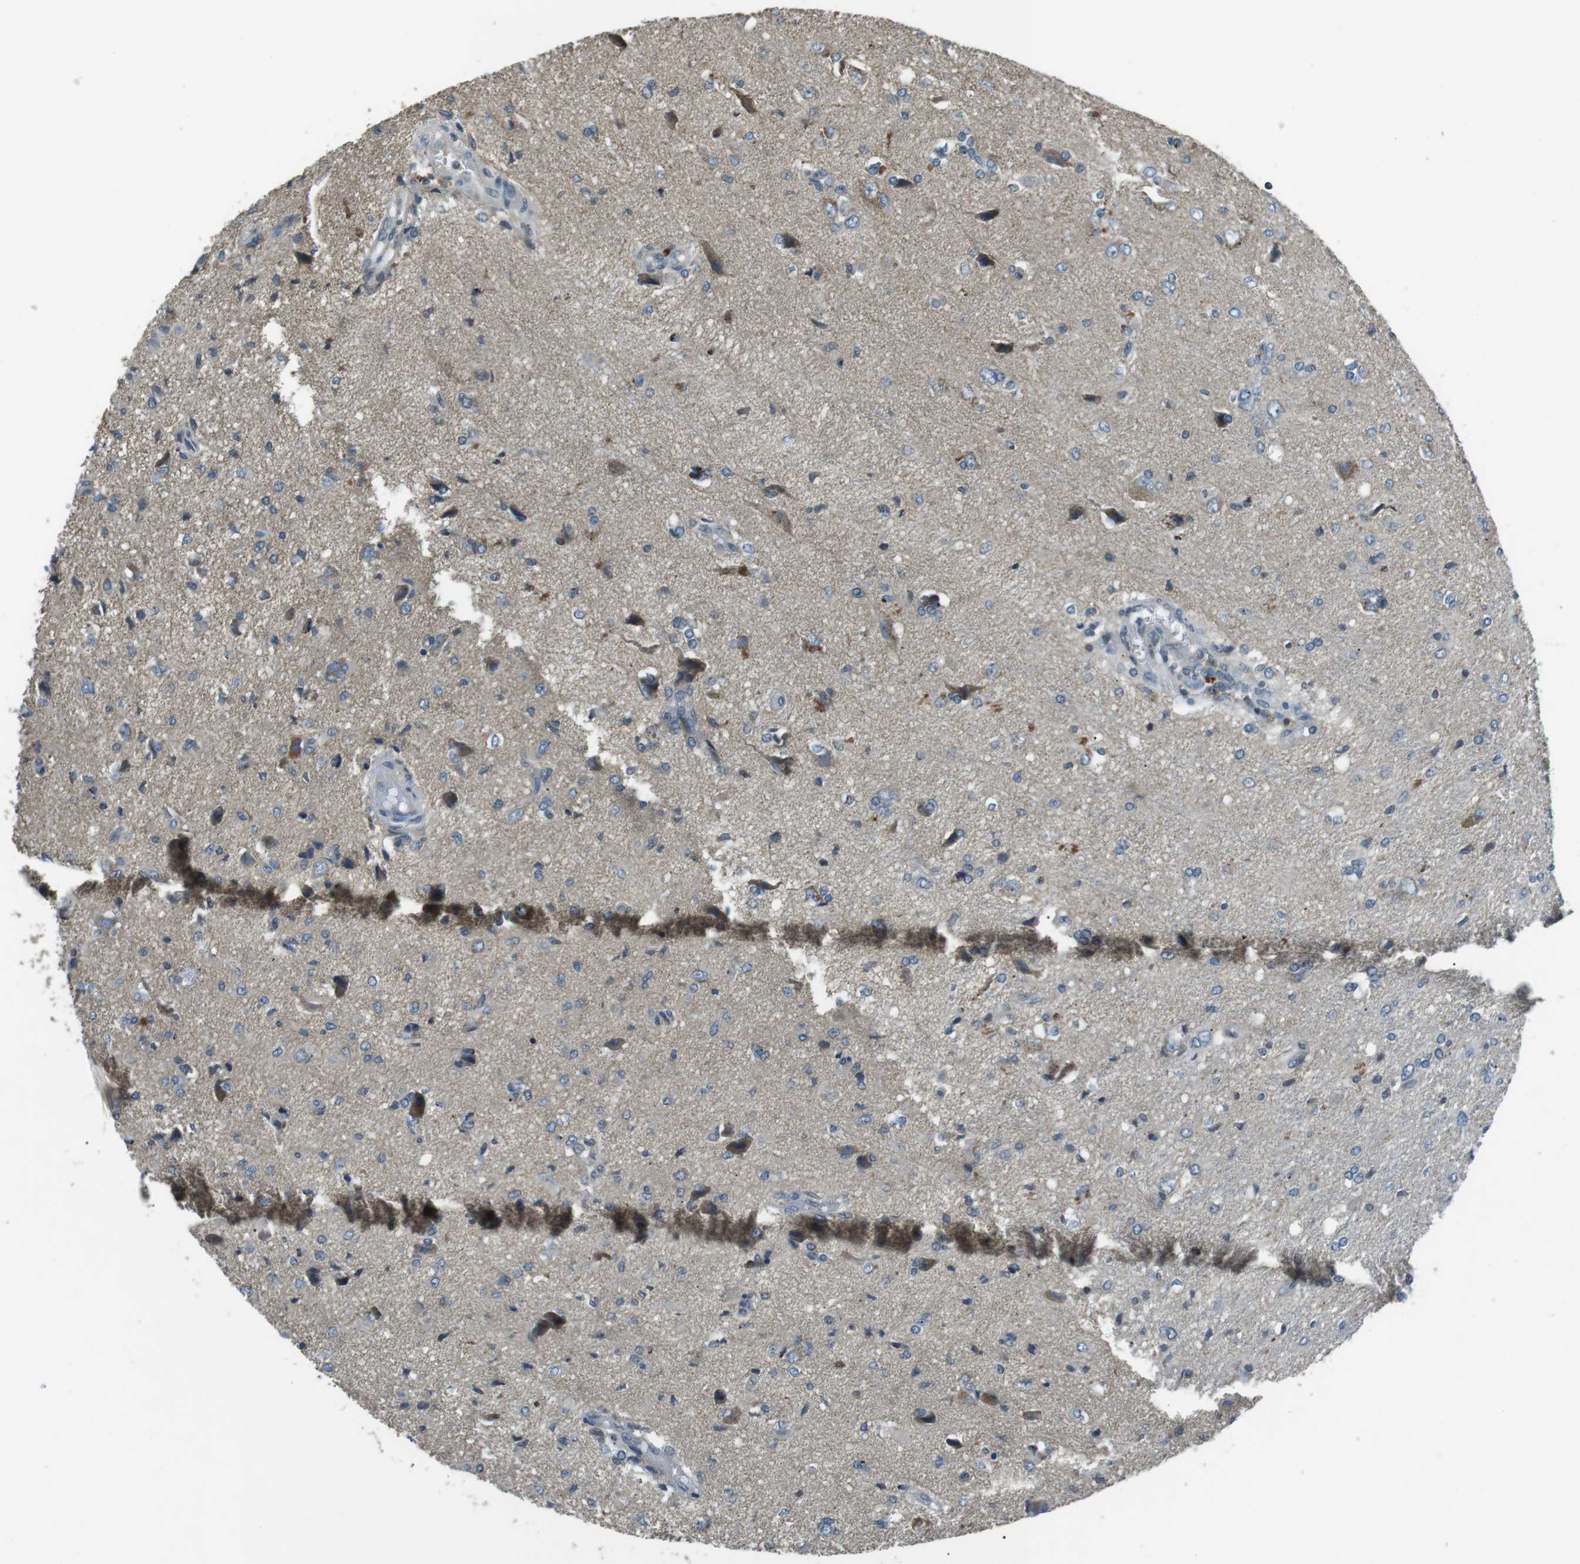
{"staining": {"intensity": "negative", "quantity": "none", "location": "none"}, "tissue": "glioma", "cell_type": "Tumor cells", "image_type": "cancer", "snomed": [{"axis": "morphology", "description": "Glioma, malignant, High grade"}, {"axis": "topography", "description": "Brain"}], "caption": "High power microscopy photomicrograph of an IHC histopathology image of malignant glioma (high-grade), revealing no significant expression in tumor cells. Brightfield microscopy of IHC stained with DAB (brown) and hematoxylin (blue), captured at high magnification.", "gene": "FAM3B", "patient": {"sex": "female", "age": 59}}